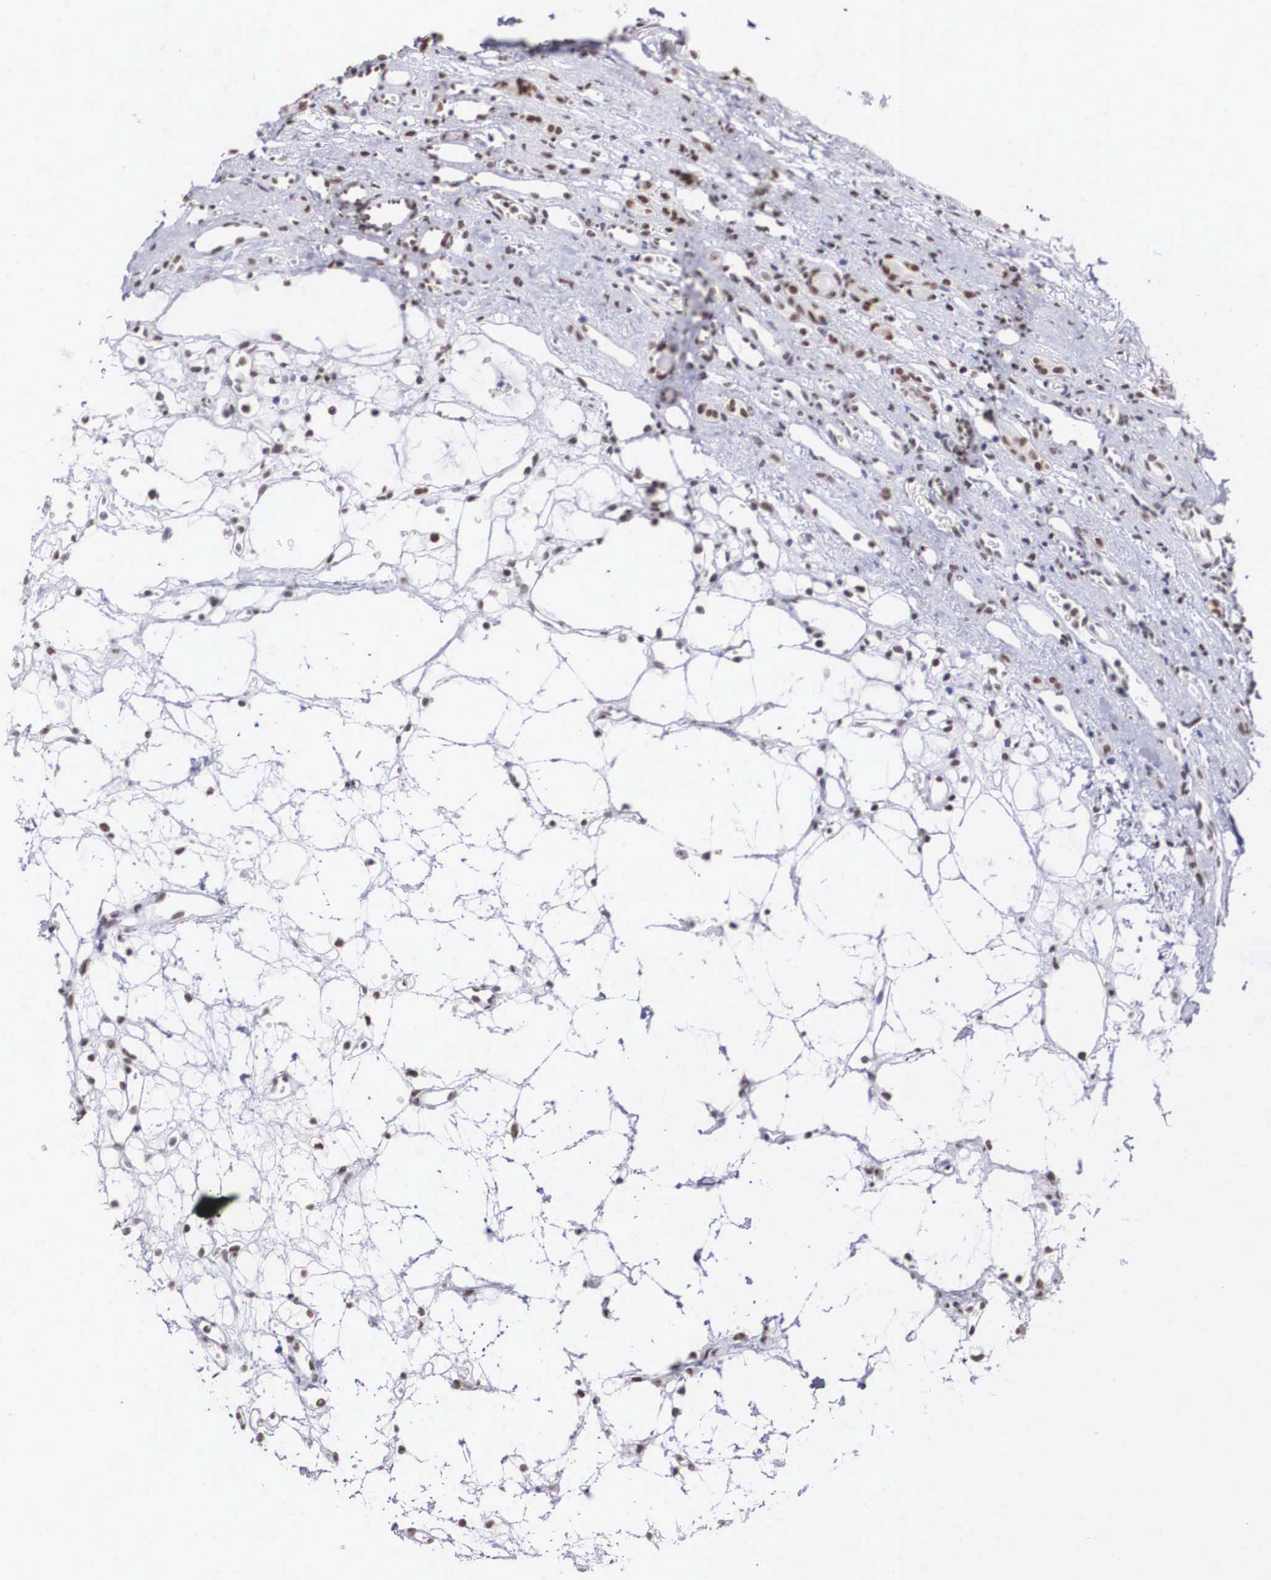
{"staining": {"intensity": "moderate", "quantity": "25%-75%", "location": "nuclear"}, "tissue": "renal cancer", "cell_type": "Tumor cells", "image_type": "cancer", "snomed": [{"axis": "morphology", "description": "Adenocarcinoma, NOS"}, {"axis": "topography", "description": "Kidney"}], "caption": "Immunohistochemical staining of renal cancer demonstrates moderate nuclear protein expression in approximately 25%-75% of tumor cells.", "gene": "CSTF2", "patient": {"sex": "female", "age": 60}}